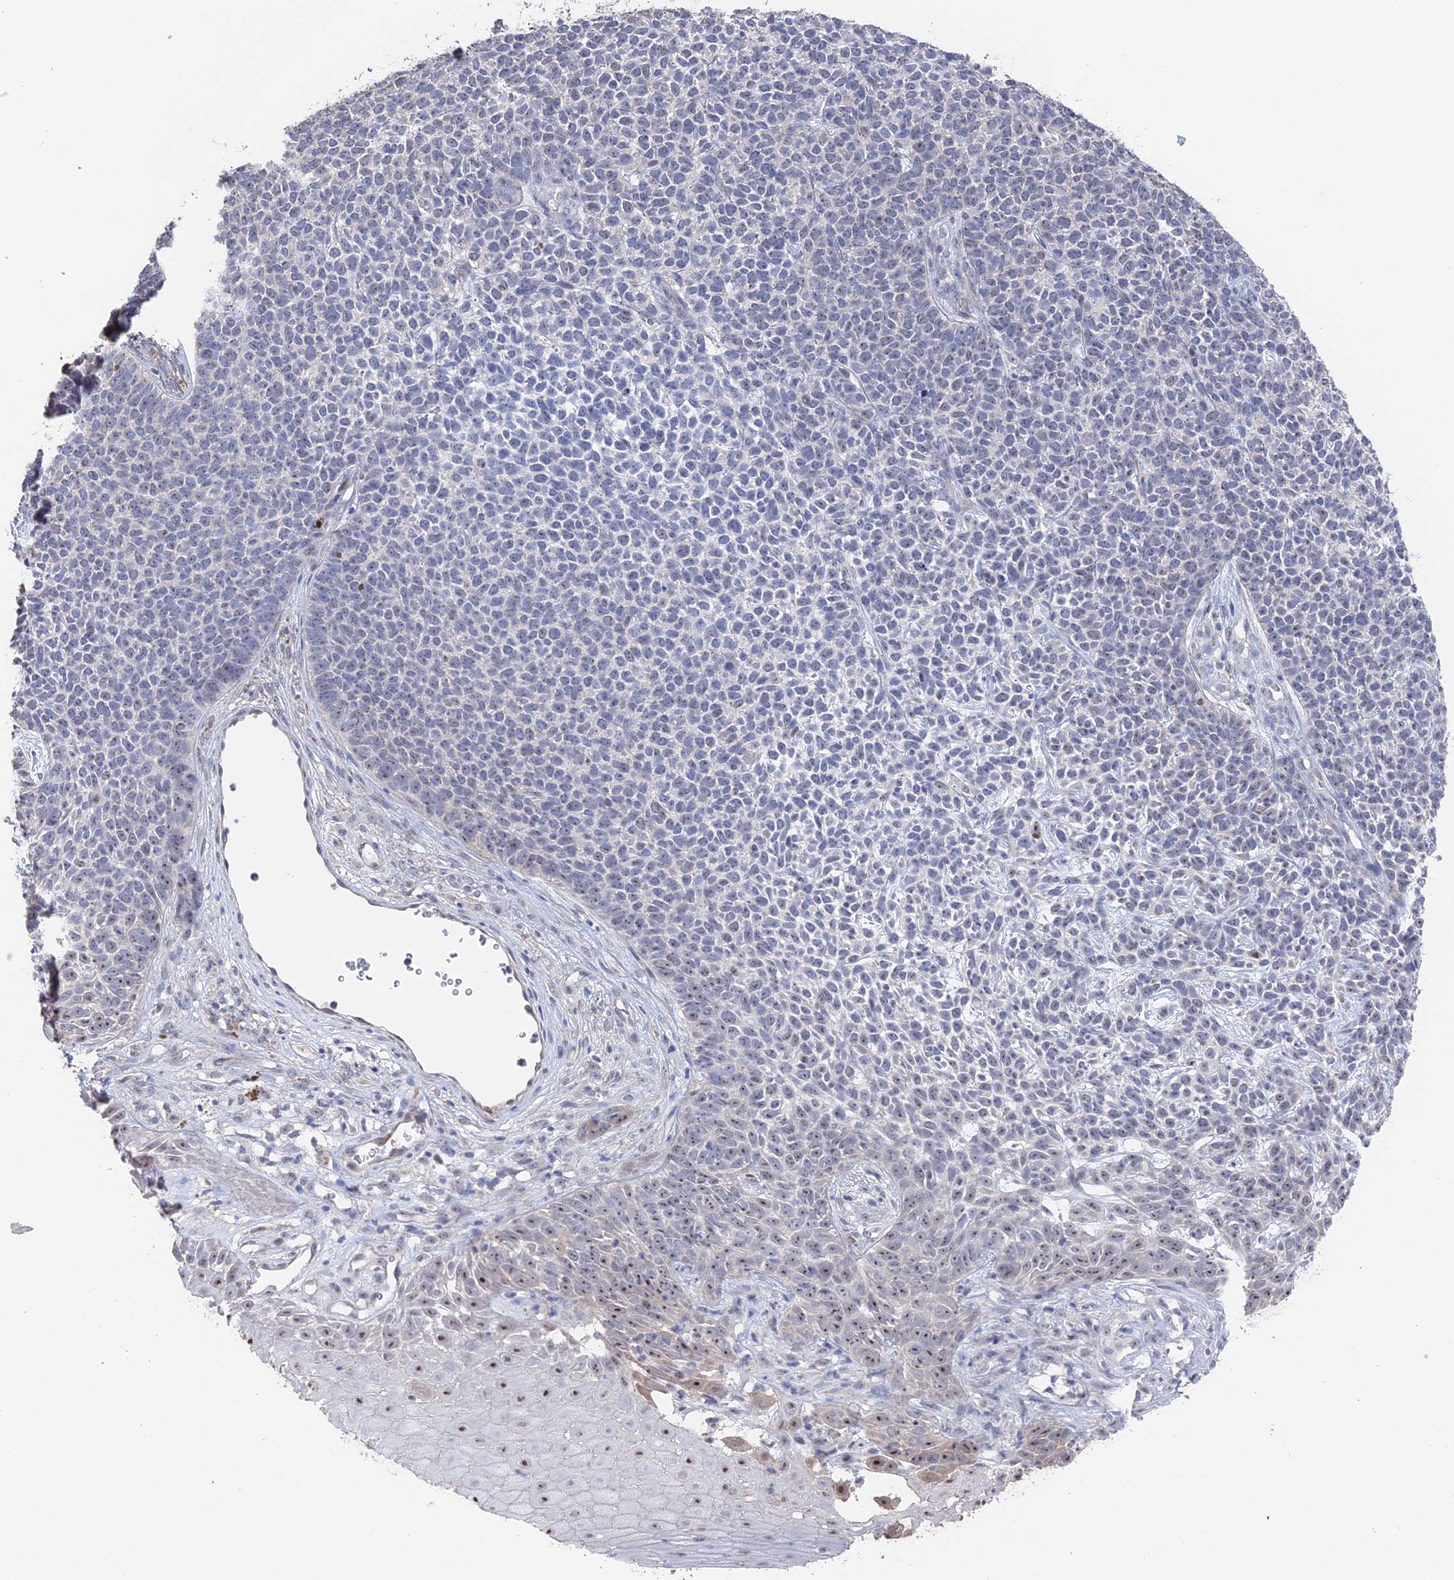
{"staining": {"intensity": "negative", "quantity": "none", "location": "none"}, "tissue": "skin cancer", "cell_type": "Tumor cells", "image_type": "cancer", "snomed": [{"axis": "morphology", "description": "Basal cell carcinoma"}, {"axis": "topography", "description": "Skin"}], "caption": "High magnification brightfield microscopy of skin basal cell carcinoma stained with DAB (brown) and counterstained with hematoxylin (blue): tumor cells show no significant staining. Nuclei are stained in blue.", "gene": "SEMG2", "patient": {"sex": "female", "age": 84}}